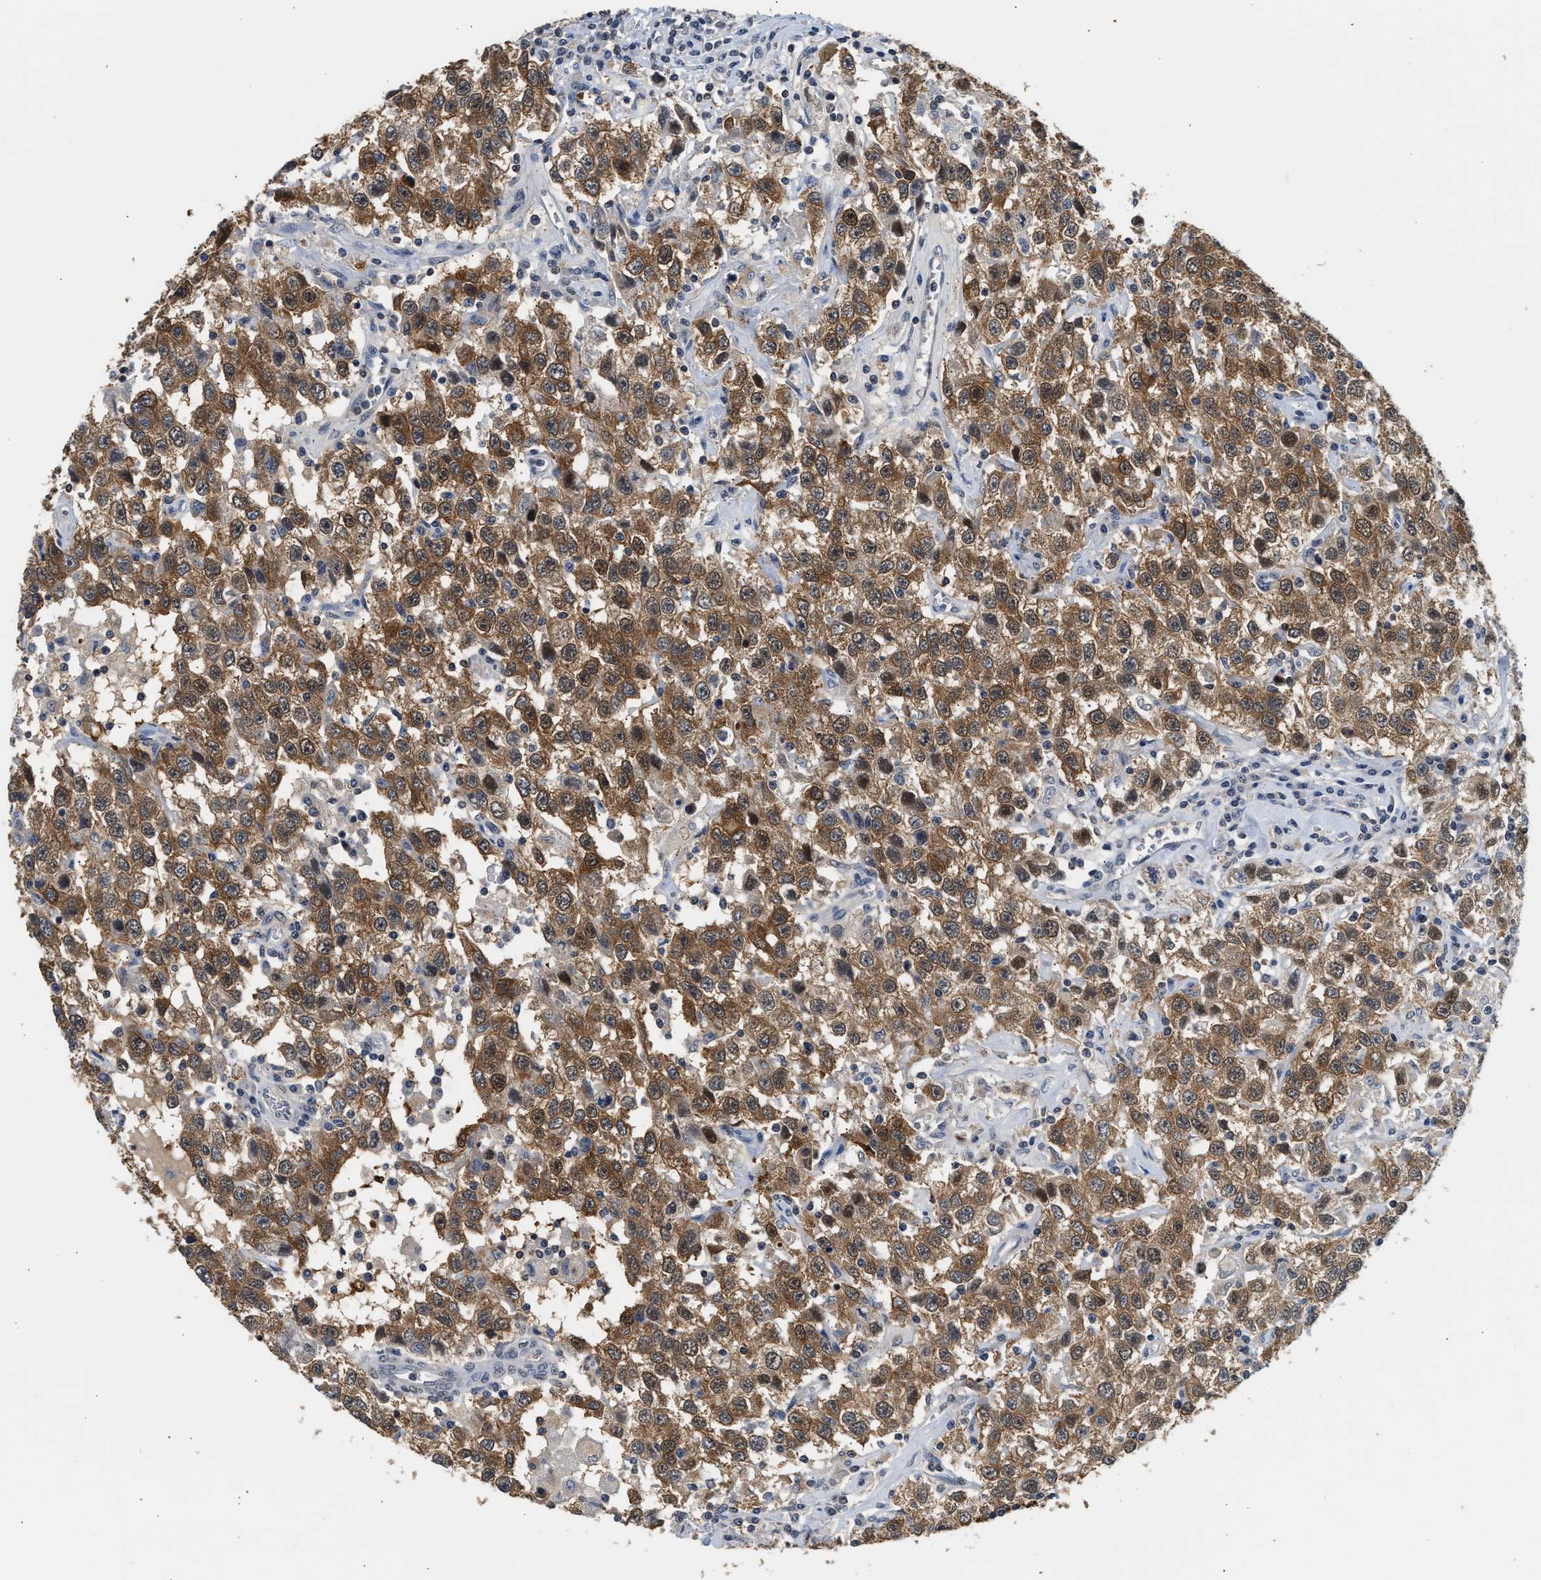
{"staining": {"intensity": "moderate", "quantity": ">75%", "location": "cytoplasmic/membranous,nuclear"}, "tissue": "testis cancer", "cell_type": "Tumor cells", "image_type": "cancer", "snomed": [{"axis": "morphology", "description": "Seminoma, NOS"}, {"axis": "topography", "description": "Testis"}], "caption": "Immunohistochemical staining of testis seminoma shows medium levels of moderate cytoplasmic/membranous and nuclear protein expression in about >75% of tumor cells. Immunohistochemistry stains the protein of interest in brown and the nuclei are stained blue.", "gene": "PPM1L", "patient": {"sex": "male", "age": 41}}